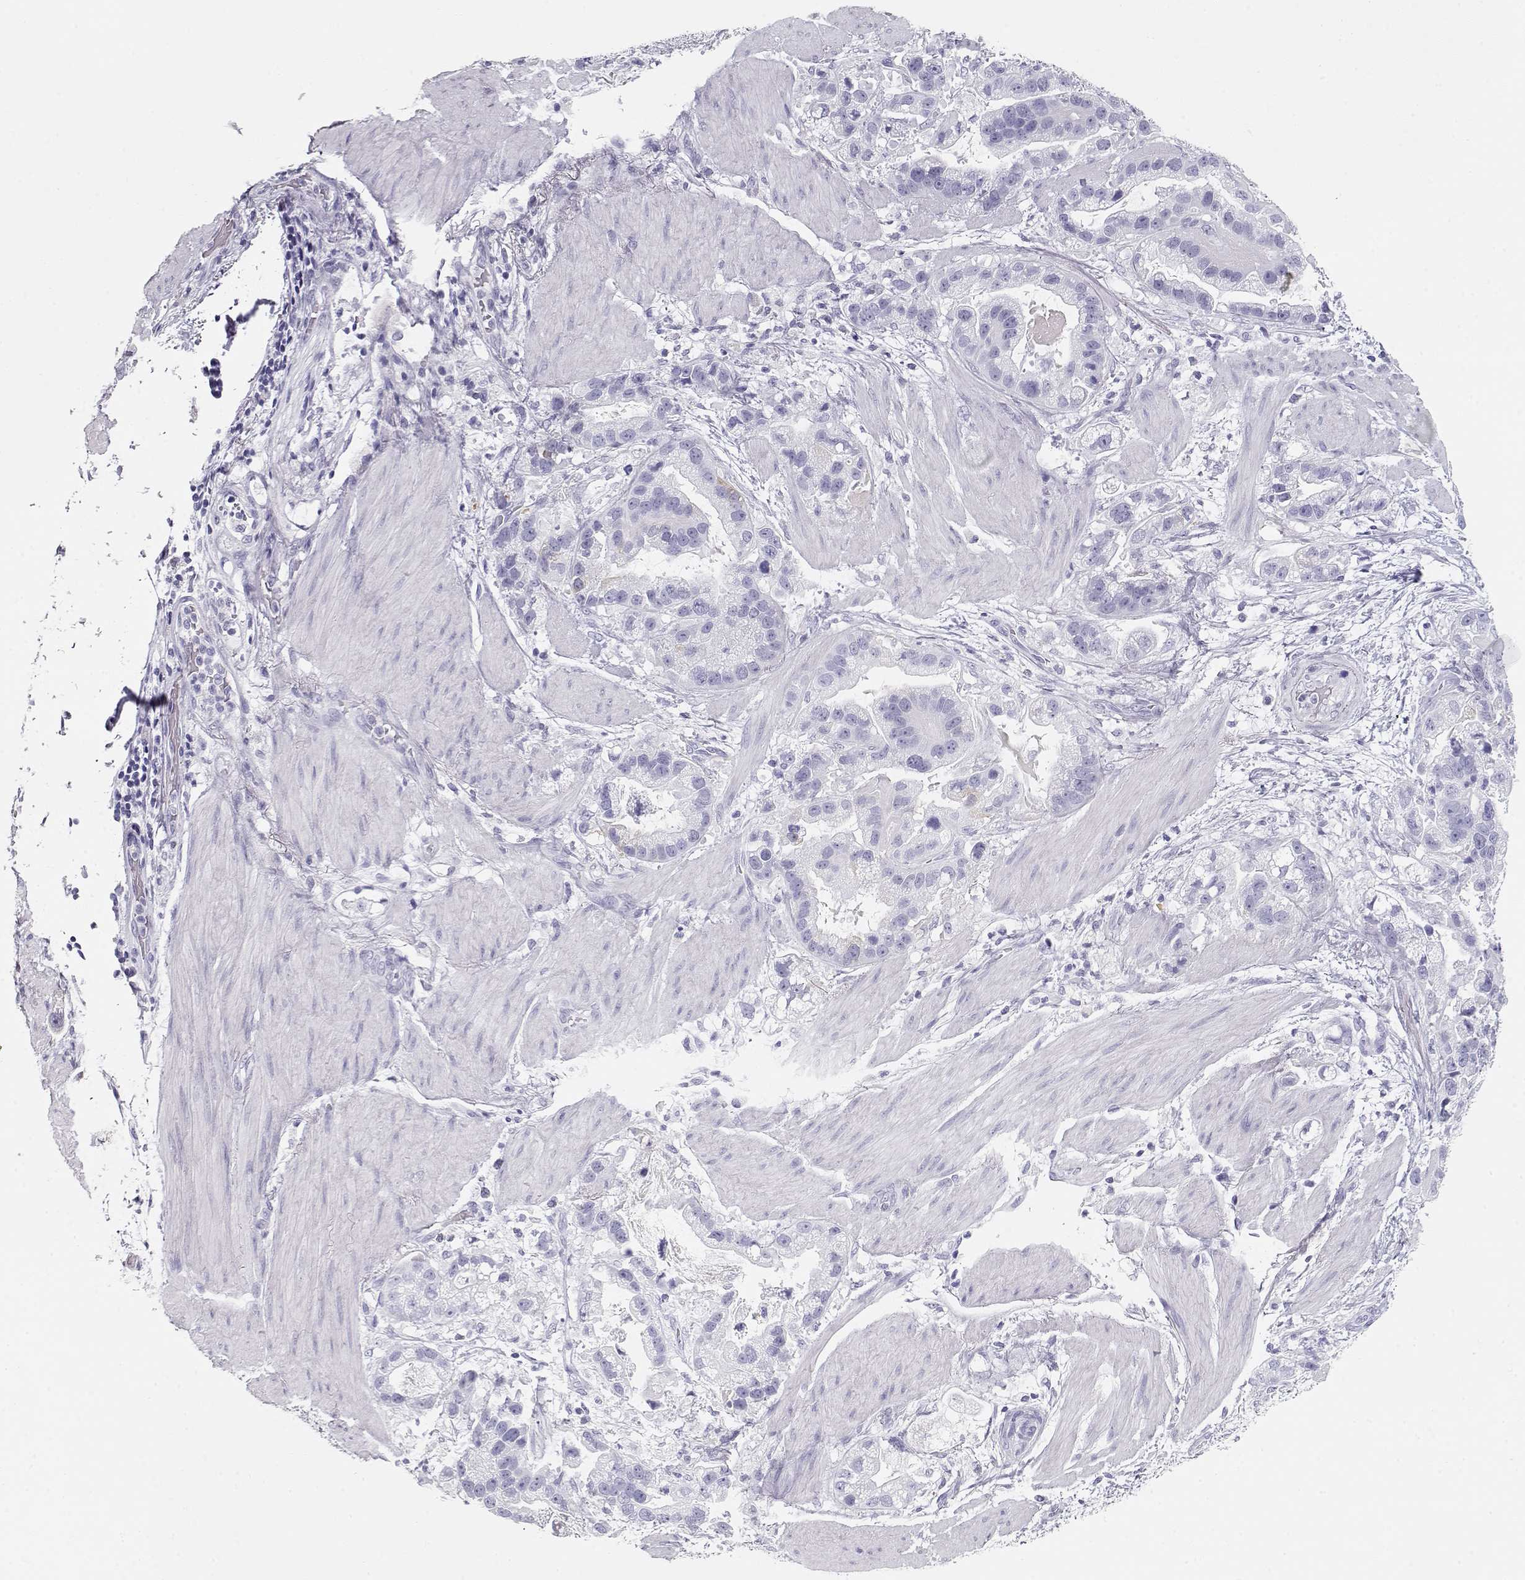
{"staining": {"intensity": "negative", "quantity": "none", "location": "none"}, "tissue": "stomach cancer", "cell_type": "Tumor cells", "image_type": "cancer", "snomed": [{"axis": "morphology", "description": "Adenocarcinoma, NOS"}, {"axis": "topography", "description": "Stomach"}], "caption": "Stomach adenocarcinoma was stained to show a protein in brown. There is no significant positivity in tumor cells. Brightfield microscopy of immunohistochemistry stained with DAB (brown) and hematoxylin (blue), captured at high magnification.", "gene": "MAGEC1", "patient": {"sex": "male", "age": 59}}